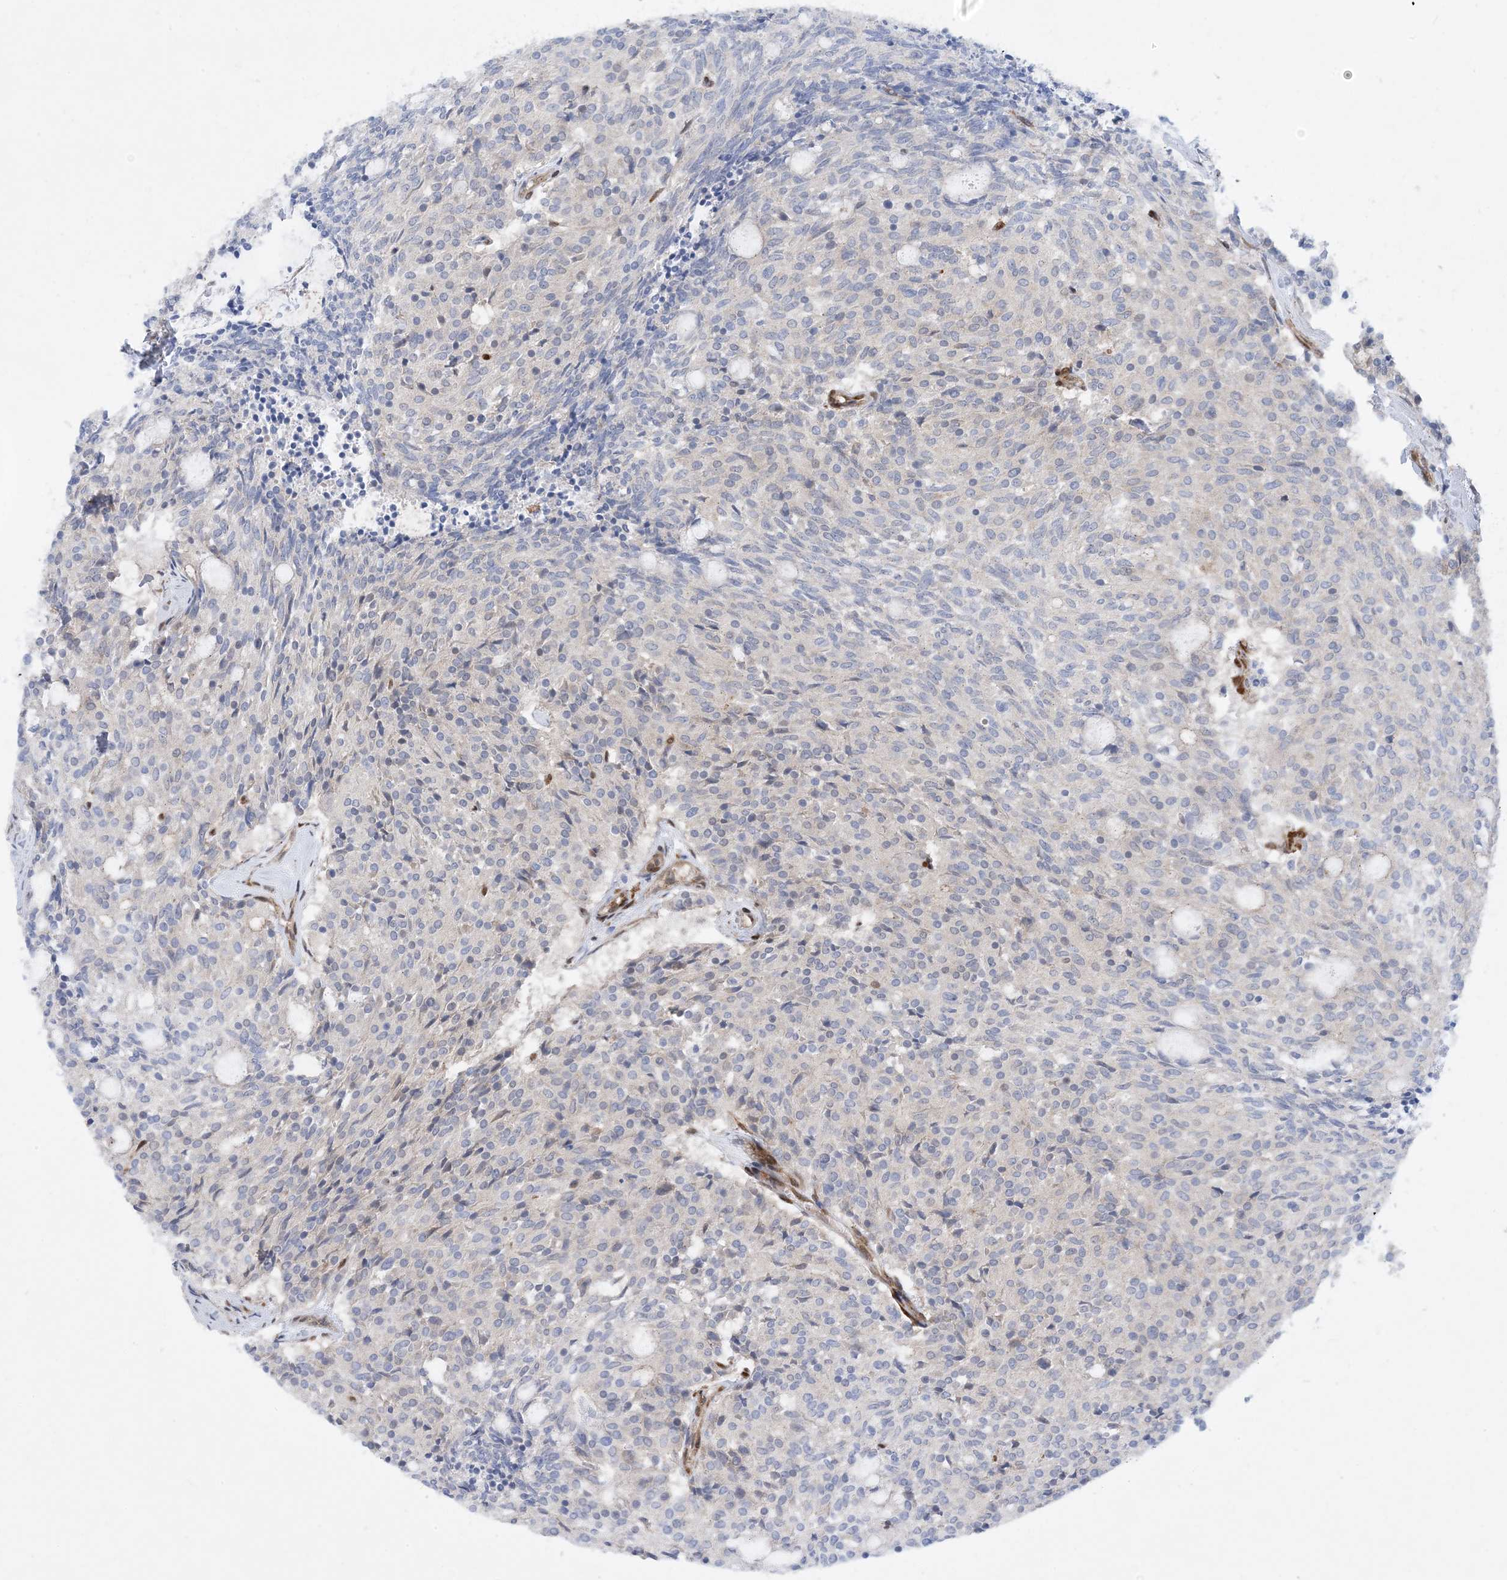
{"staining": {"intensity": "negative", "quantity": "none", "location": "none"}, "tissue": "carcinoid", "cell_type": "Tumor cells", "image_type": "cancer", "snomed": [{"axis": "morphology", "description": "Carcinoid, malignant, NOS"}, {"axis": "topography", "description": "Pancreas"}], "caption": "Tumor cells are negative for brown protein staining in carcinoid. The staining was performed using DAB (3,3'-diaminobenzidine) to visualize the protein expression in brown, while the nuclei were stained in blue with hematoxylin (Magnification: 20x).", "gene": "RBMS3", "patient": {"sex": "female", "age": 54}}